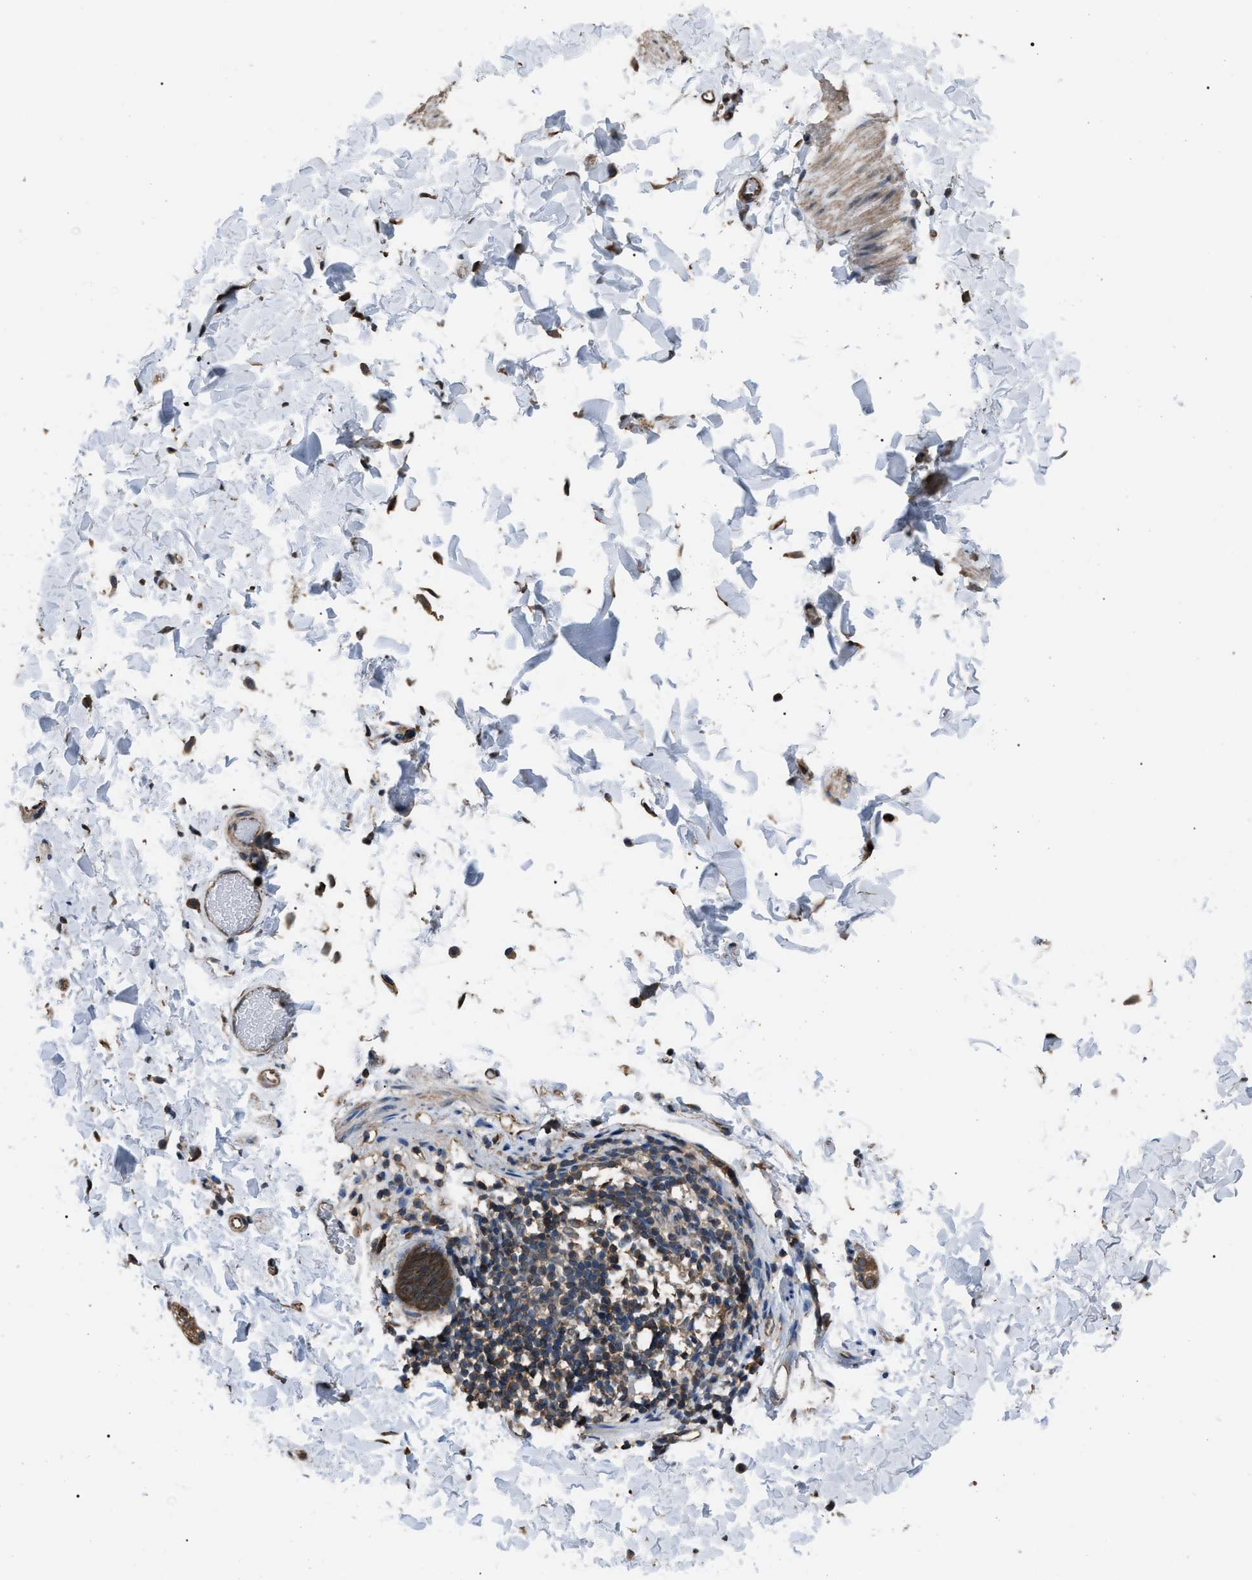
{"staining": {"intensity": "weak", "quantity": "<25%", "location": "cytoplasmic/membranous"}, "tissue": "smooth muscle", "cell_type": "Smooth muscle cells", "image_type": "normal", "snomed": [{"axis": "morphology", "description": "Normal tissue, NOS"}, {"axis": "topography", "description": "Smooth muscle"}, {"axis": "topography", "description": "Colon"}], "caption": "High power microscopy histopathology image of an IHC micrograph of unremarkable smooth muscle, revealing no significant expression in smooth muscle cells. Nuclei are stained in blue.", "gene": "PDCD5", "patient": {"sex": "male", "age": 67}}